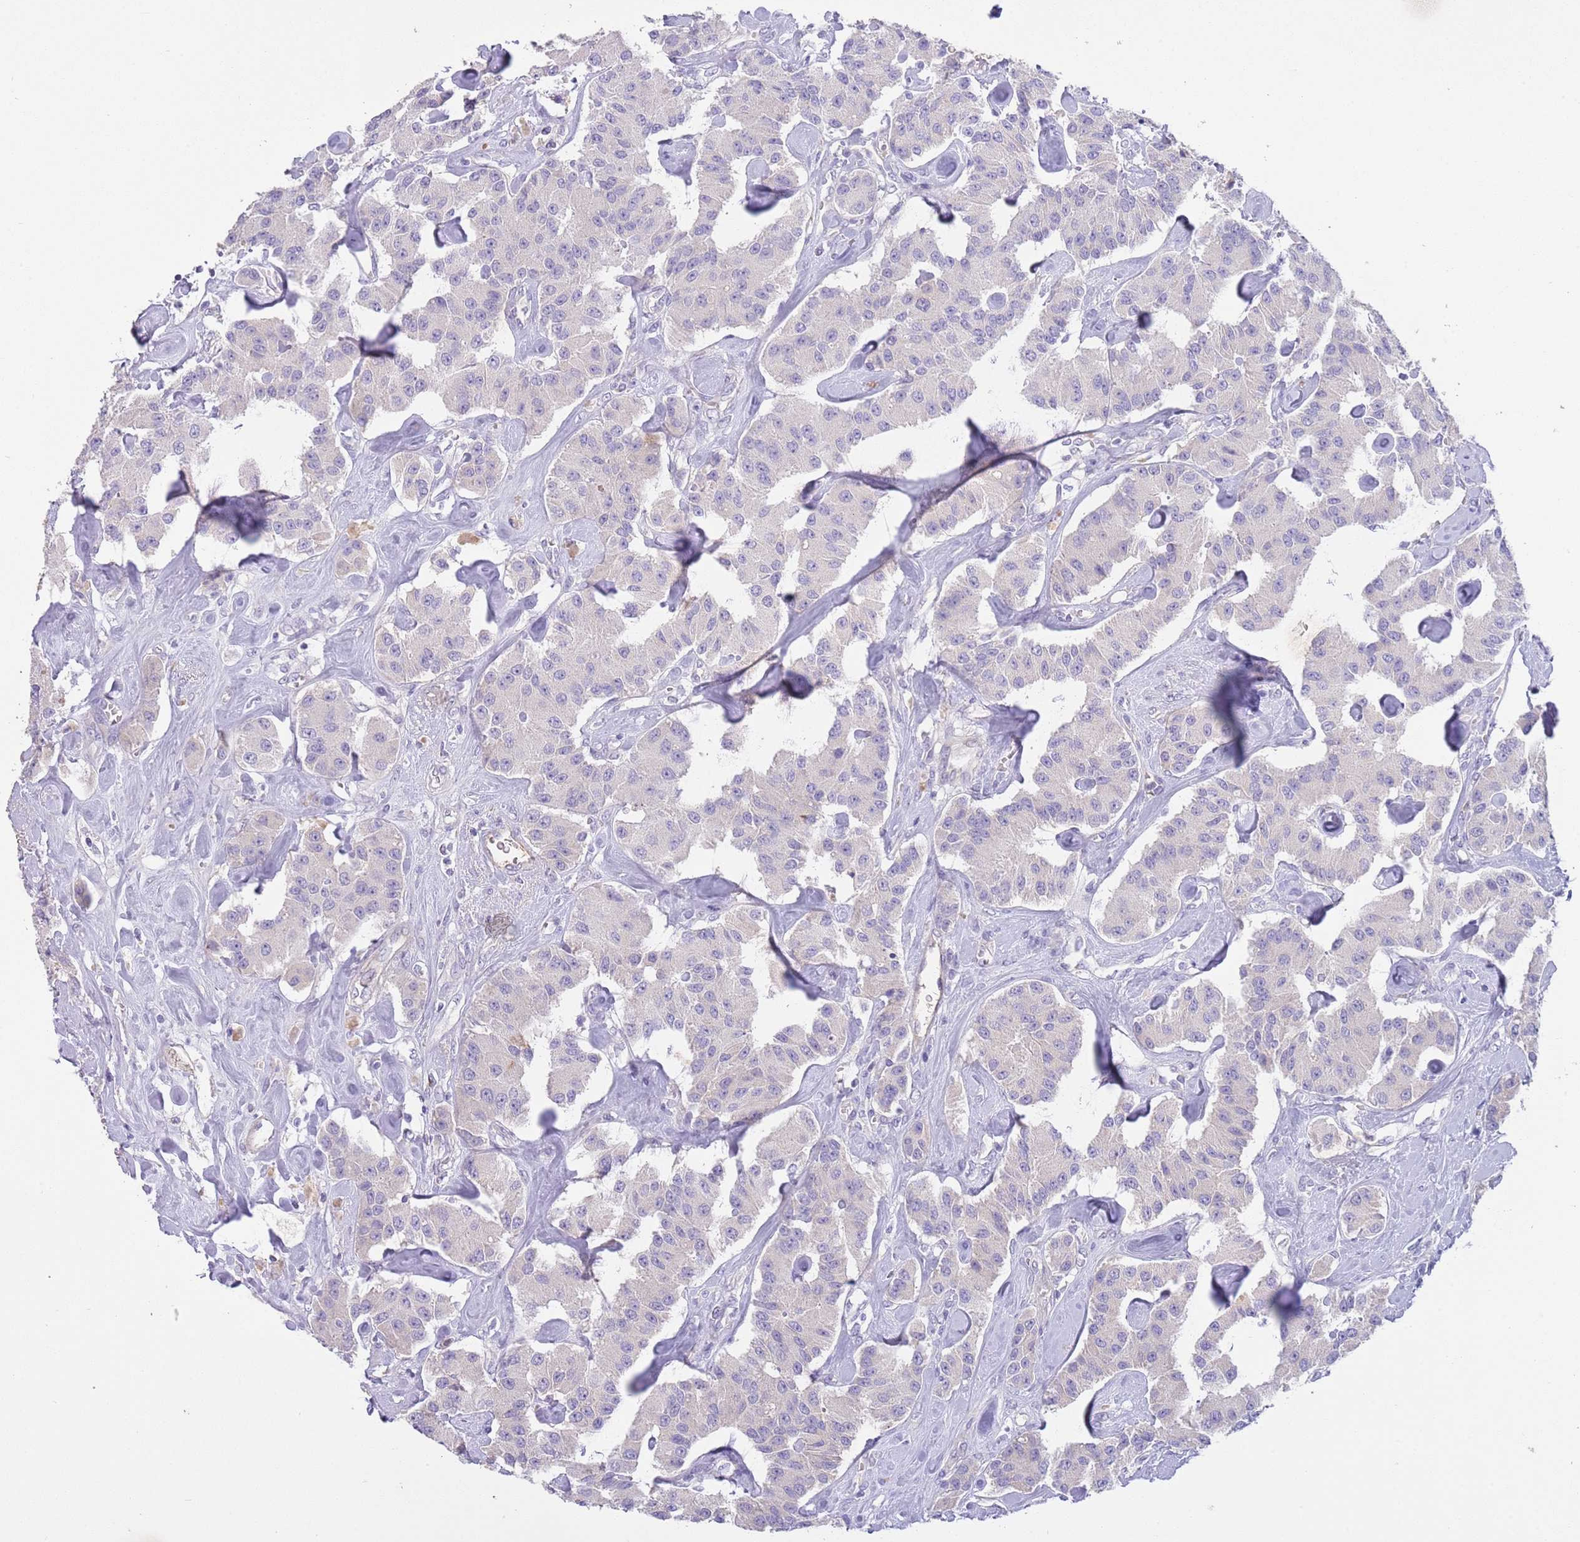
{"staining": {"intensity": "negative", "quantity": "none", "location": "none"}, "tissue": "carcinoid", "cell_type": "Tumor cells", "image_type": "cancer", "snomed": [{"axis": "morphology", "description": "Carcinoid, malignant, NOS"}, {"axis": "topography", "description": "Pancreas"}], "caption": "Carcinoid was stained to show a protein in brown. There is no significant expression in tumor cells. (Brightfield microscopy of DAB immunohistochemistry at high magnification).", "gene": "IGFL4", "patient": {"sex": "male", "age": 41}}